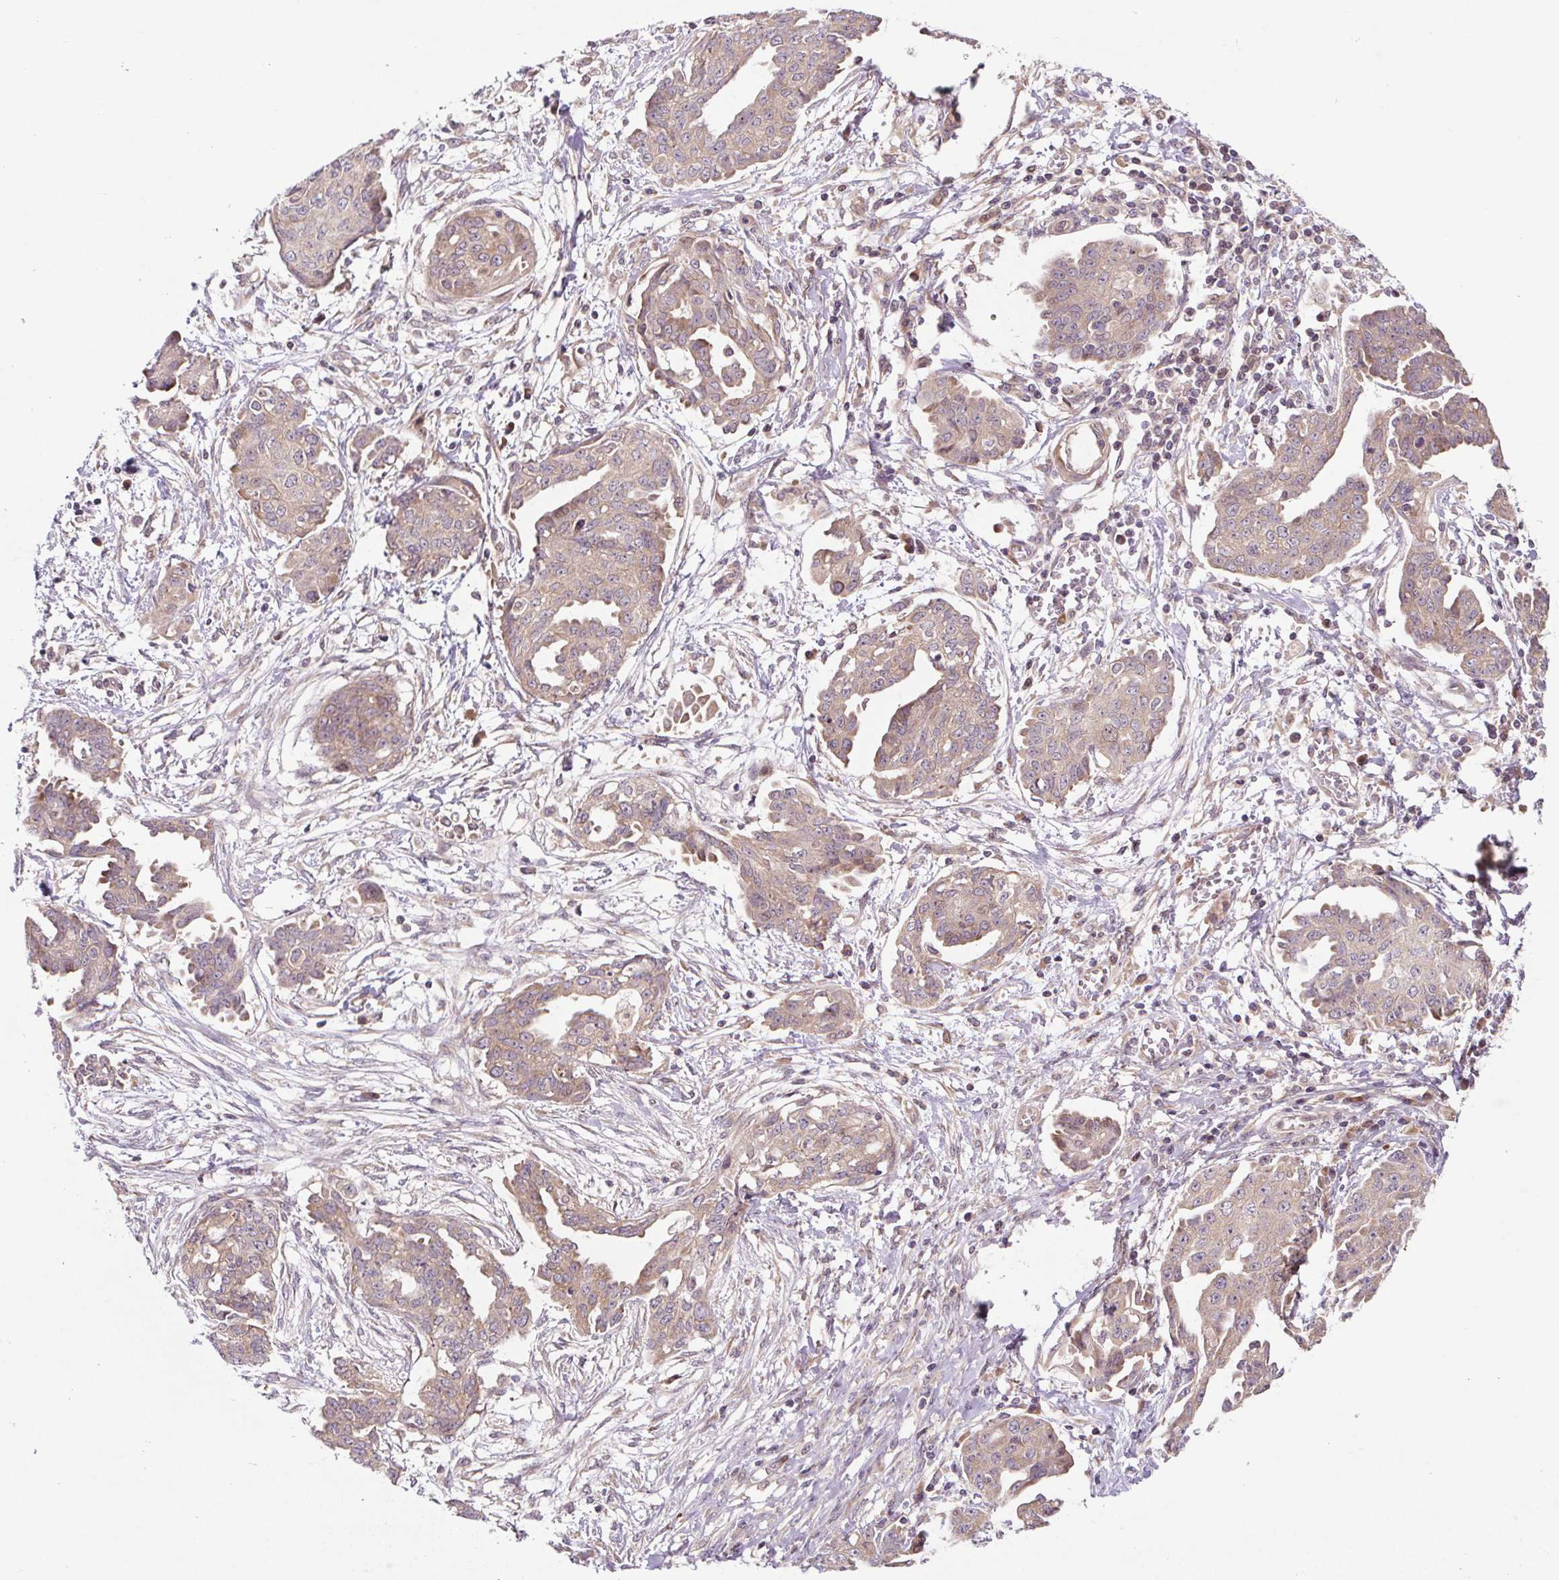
{"staining": {"intensity": "moderate", "quantity": ">75%", "location": "cytoplasmic/membranous,nuclear"}, "tissue": "ovarian cancer", "cell_type": "Tumor cells", "image_type": "cancer", "snomed": [{"axis": "morphology", "description": "Cystadenocarcinoma, serous, NOS"}, {"axis": "topography", "description": "Ovary"}], "caption": "Ovarian cancer tissue demonstrates moderate cytoplasmic/membranous and nuclear positivity in about >75% of tumor cells", "gene": "HFE", "patient": {"sex": "female", "age": 71}}